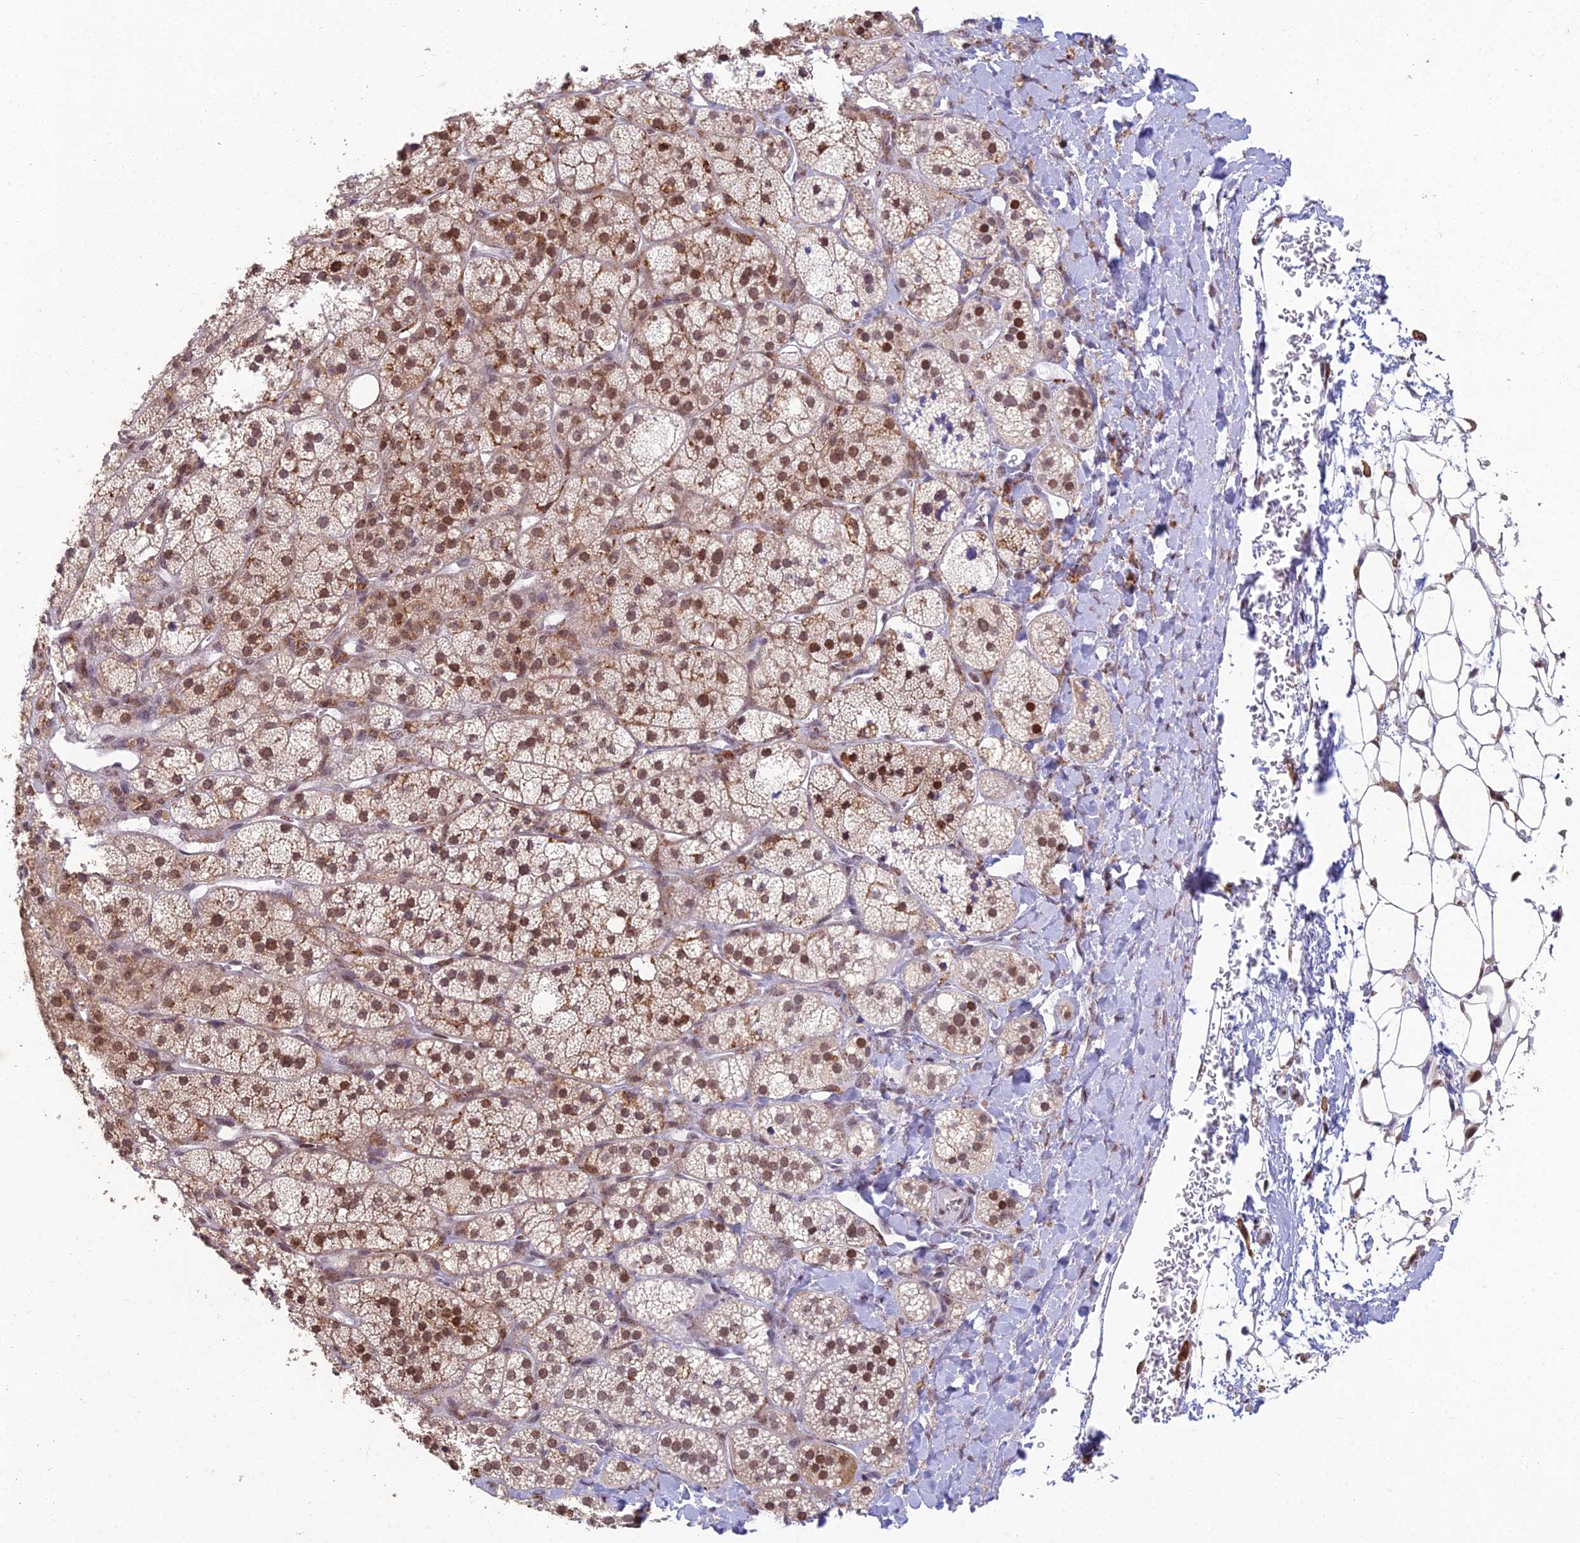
{"staining": {"intensity": "strong", "quantity": ">75%", "location": "cytoplasmic/membranous,nuclear"}, "tissue": "adrenal gland", "cell_type": "Glandular cells", "image_type": "normal", "snomed": [{"axis": "morphology", "description": "Normal tissue, NOS"}, {"axis": "topography", "description": "Adrenal gland"}], "caption": "A histopathology image of adrenal gland stained for a protein reveals strong cytoplasmic/membranous,nuclear brown staining in glandular cells. (DAB (3,3'-diaminobenzidine) IHC with brightfield microscopy, high magnification).", "gene": "ABHD17A", "patient": {"sex": "male", "age": 61}}